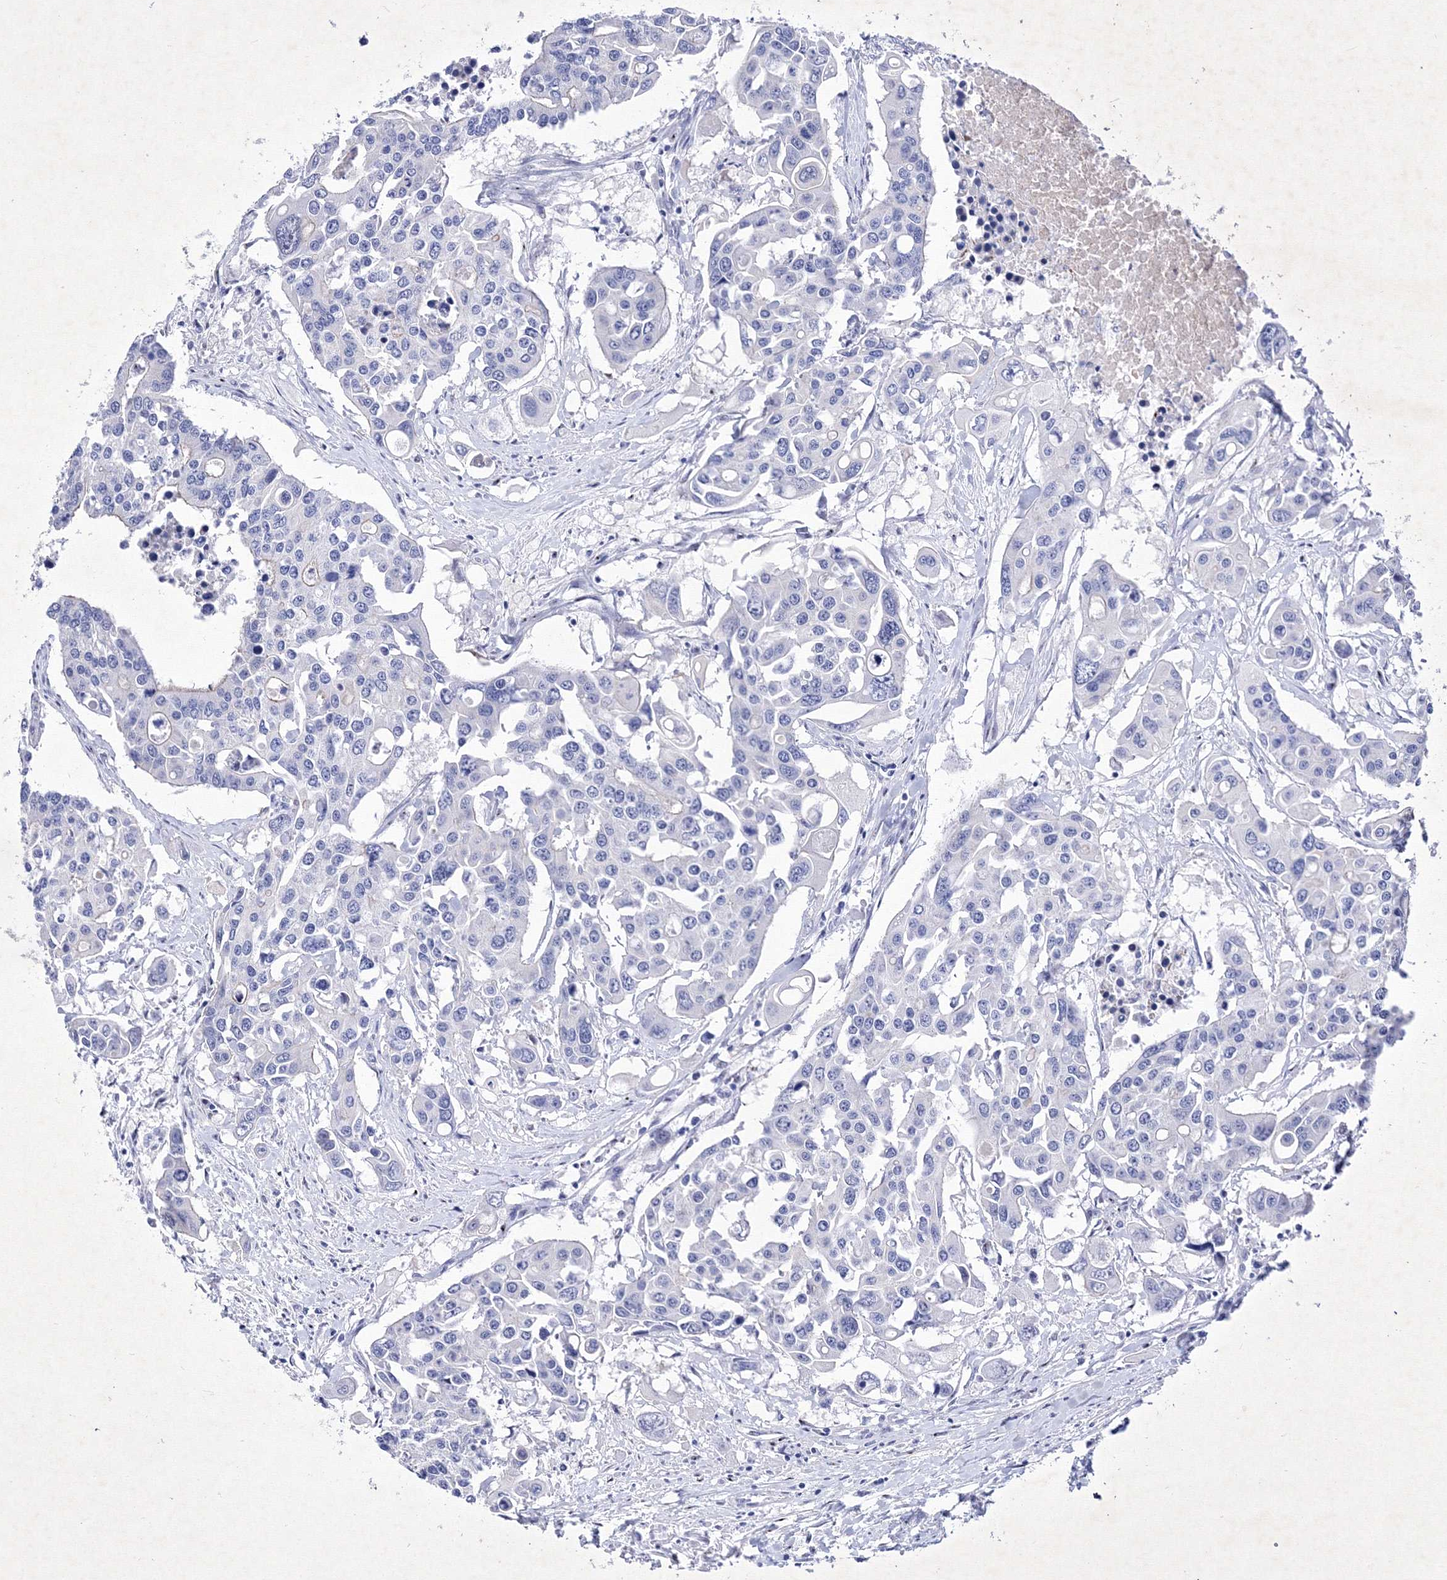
{"staining": {"intensity": "negative", "quantity": "none", "location": "none"}, "tissue": "colorectal cancer", "cell_type": "Tumor cells", "image_type": "cancer", "snomed": [{"axis": "morphology", "description": "Adenocarcinoma, NOS"}, {"axis": "topography", "description": "Colon"}], "caption": "High power microscopy photomicrograph of an immunohistochemistry (IHC) image of colorectal adenocarcinoma, revealing no significant staining in tumor cells.", "gene": "GPN1", "patient": {"sex": "male", "age": 77}}